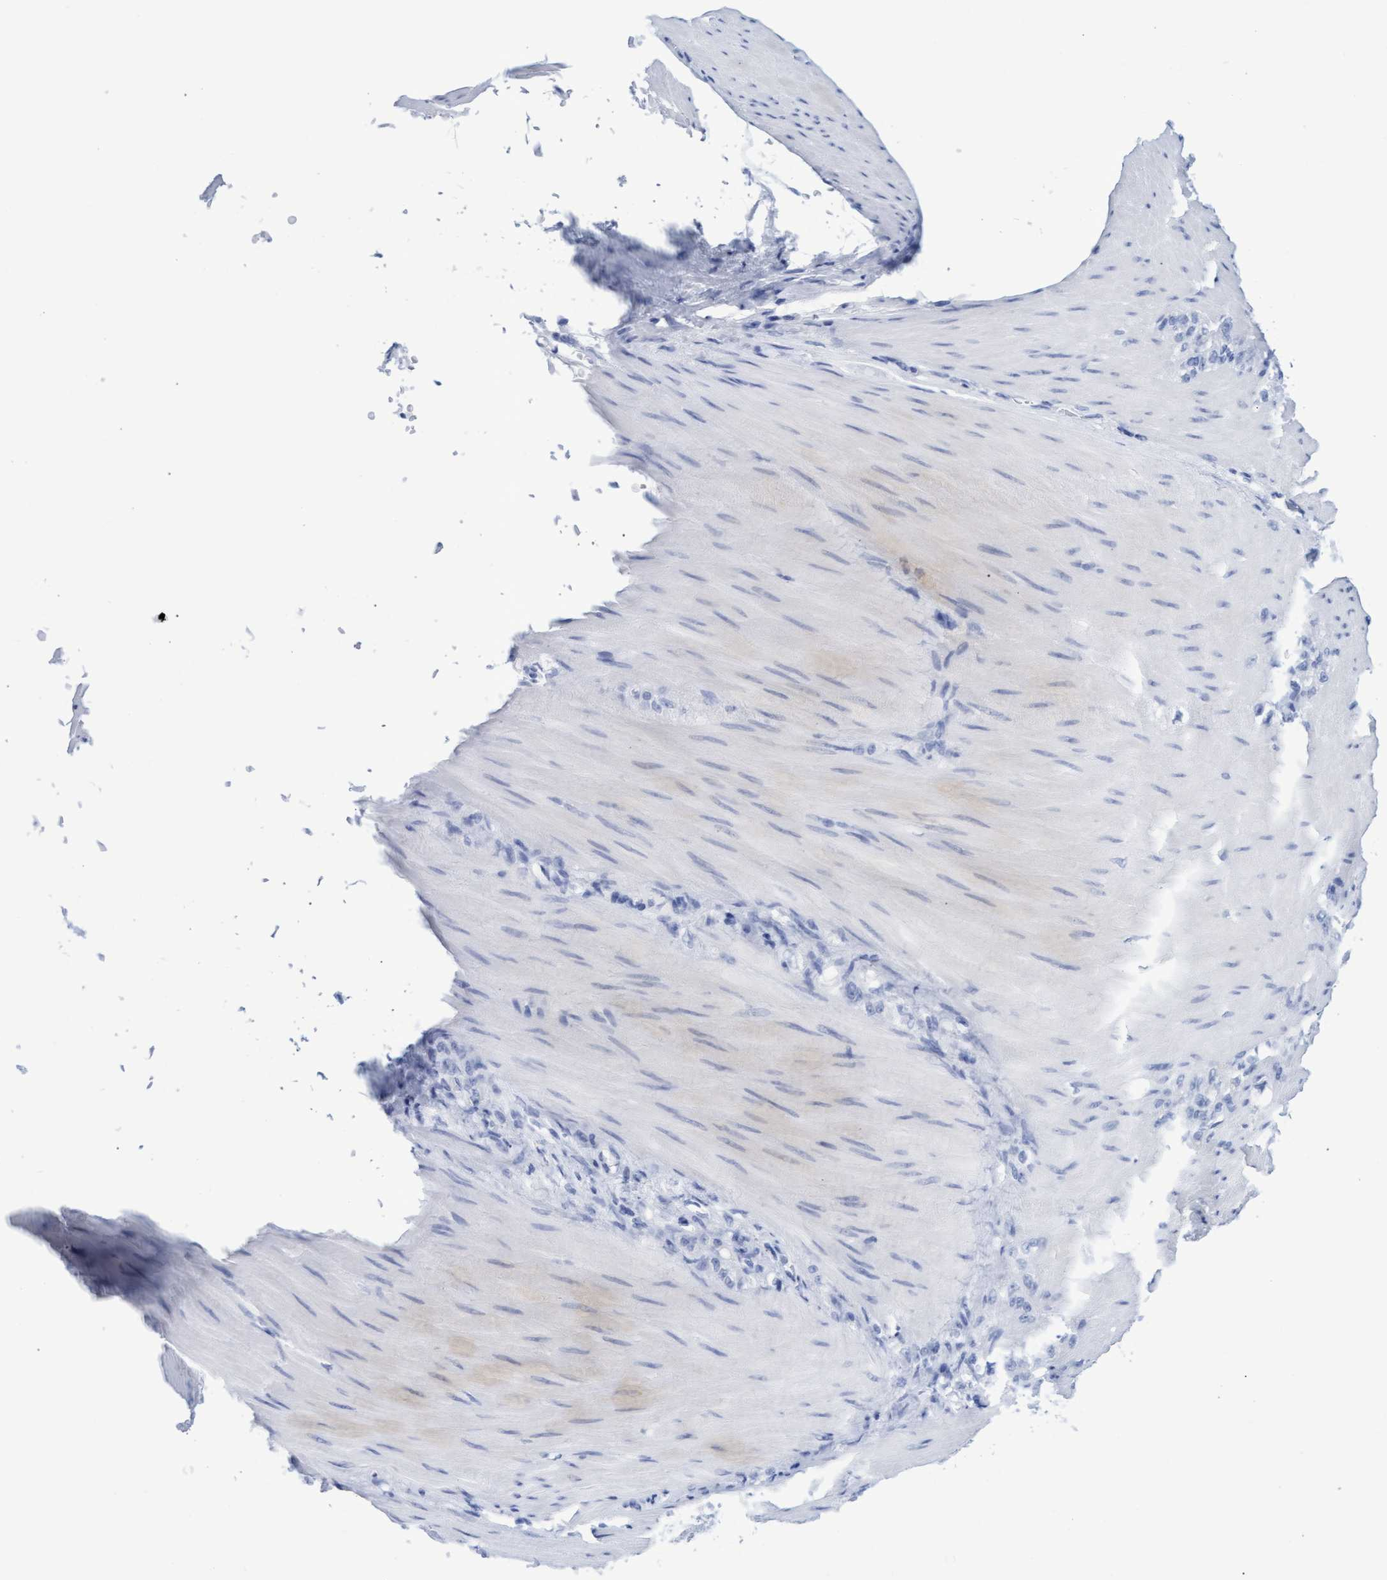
{"staining": {"intensity": "negative", "quantity": "none", "location": "none"}, "tissue": "stomach cancer", "cell_type": "Tumor cells", "image_type": "cancer", "snomed": [{"axis": "morphology", "description": "Normal tissue, NOS"}, {"axis": "morphology", "description": "Adenocarcinoma, NOS"}, {"axis": "topography", "description": "Stomach"}], "caption": "An image of human stomach cancer is negative for staining in tumor cells.", "gene": "INSL6", "patient": {"sex": "male", "age": 82}}